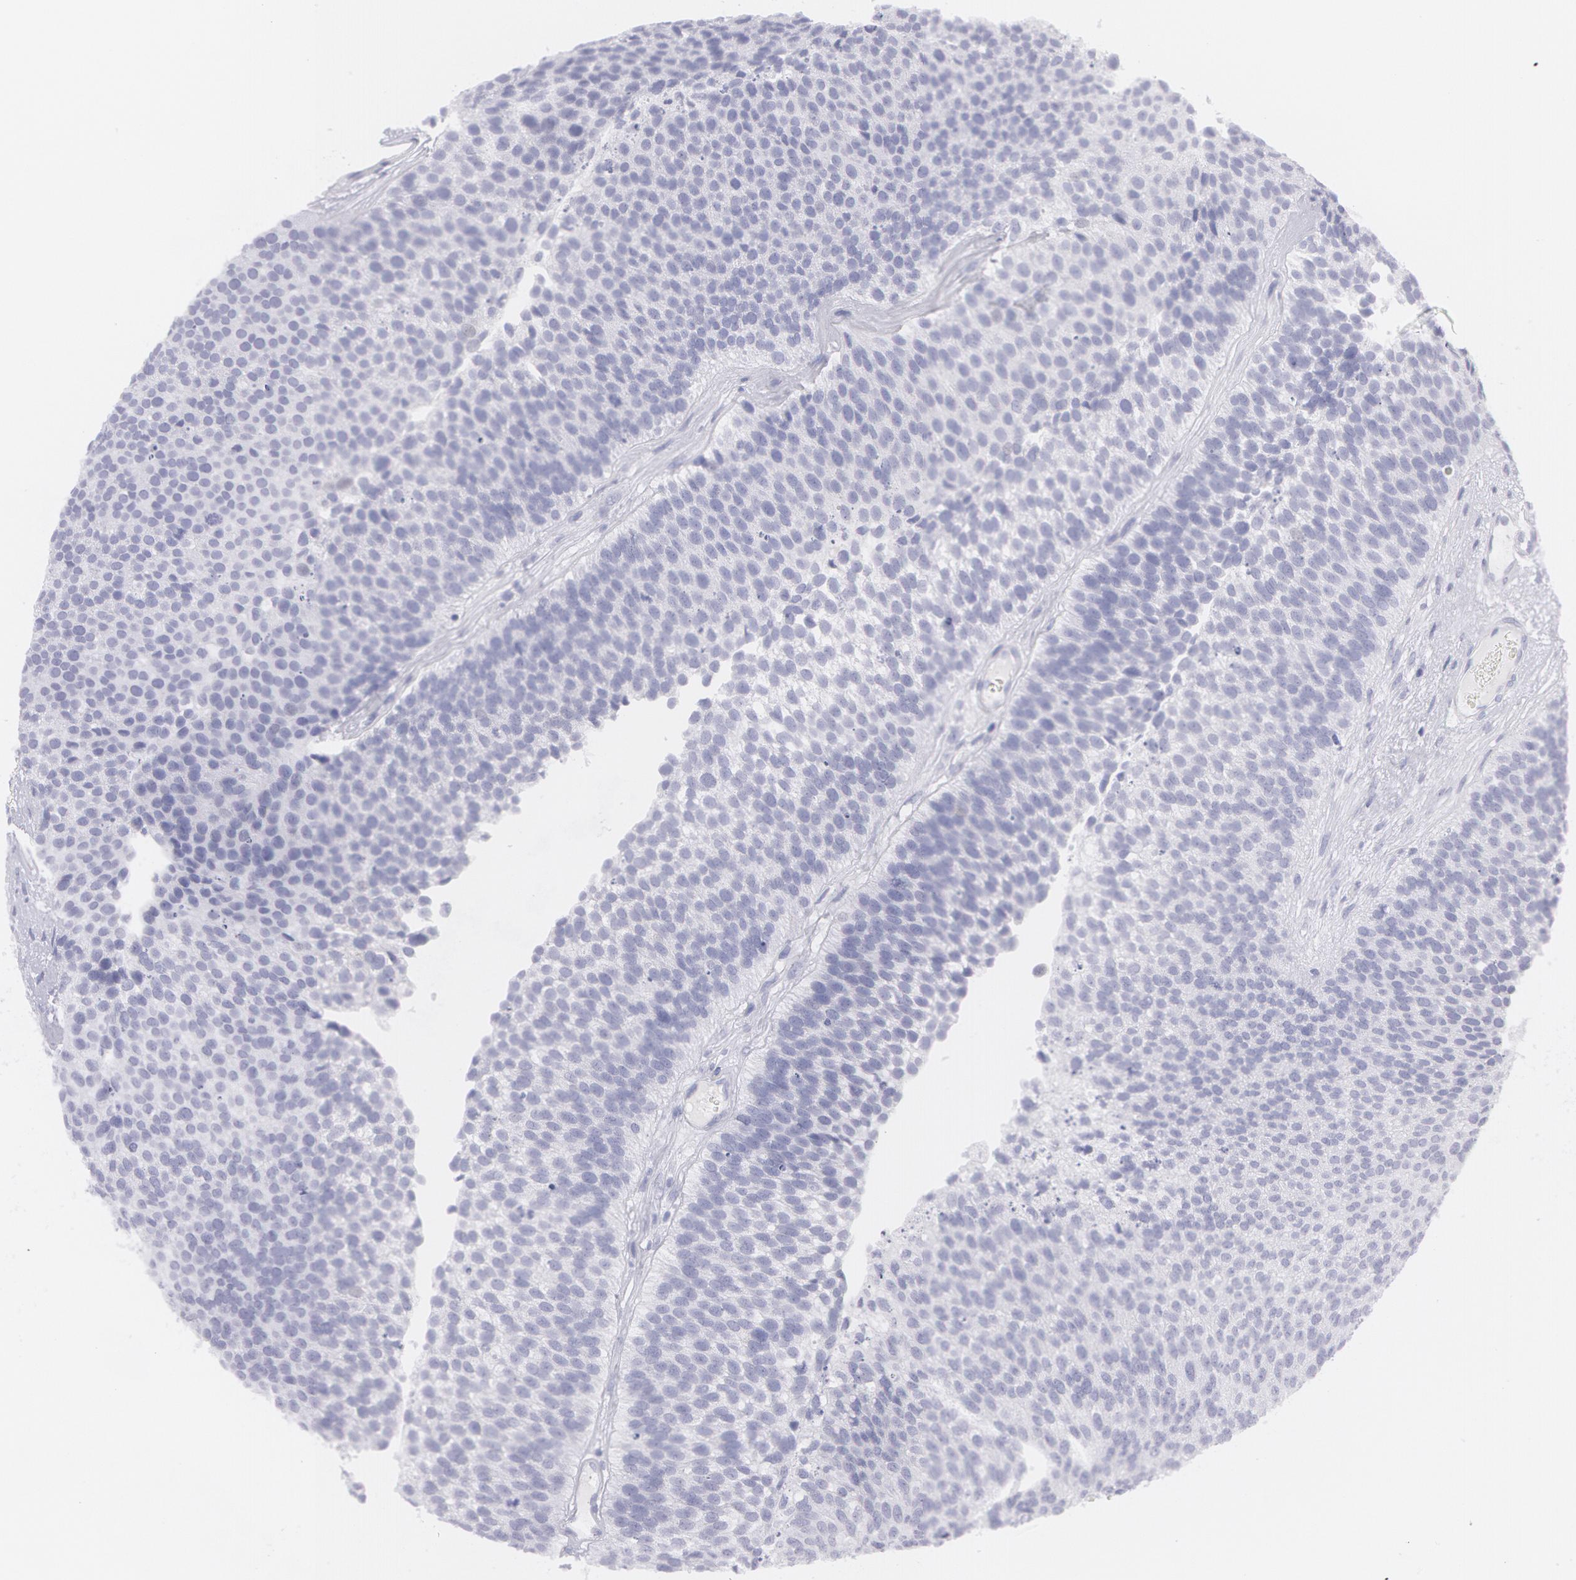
{"staining": {"intensity": "negative", "quantity": "none", "location": "none"}, "tissue": "urothelial cancer", "cell_type": "Tumor cells", "image_type": "cancer", "snomed": [{"axis": "morphology", "description": "Urothelial carcinoma, Low grade"}, {"axis": "topography", "description": "Urinary bladder"}], "caption": "This micrograph is of urothelial cancer stained with IHC to label a protein in brown with the nuclei are counter-stained blue. There is no expression in tumor cells.", "gene": "AMACR", "patient": {"sex": "male", "age": 84}}